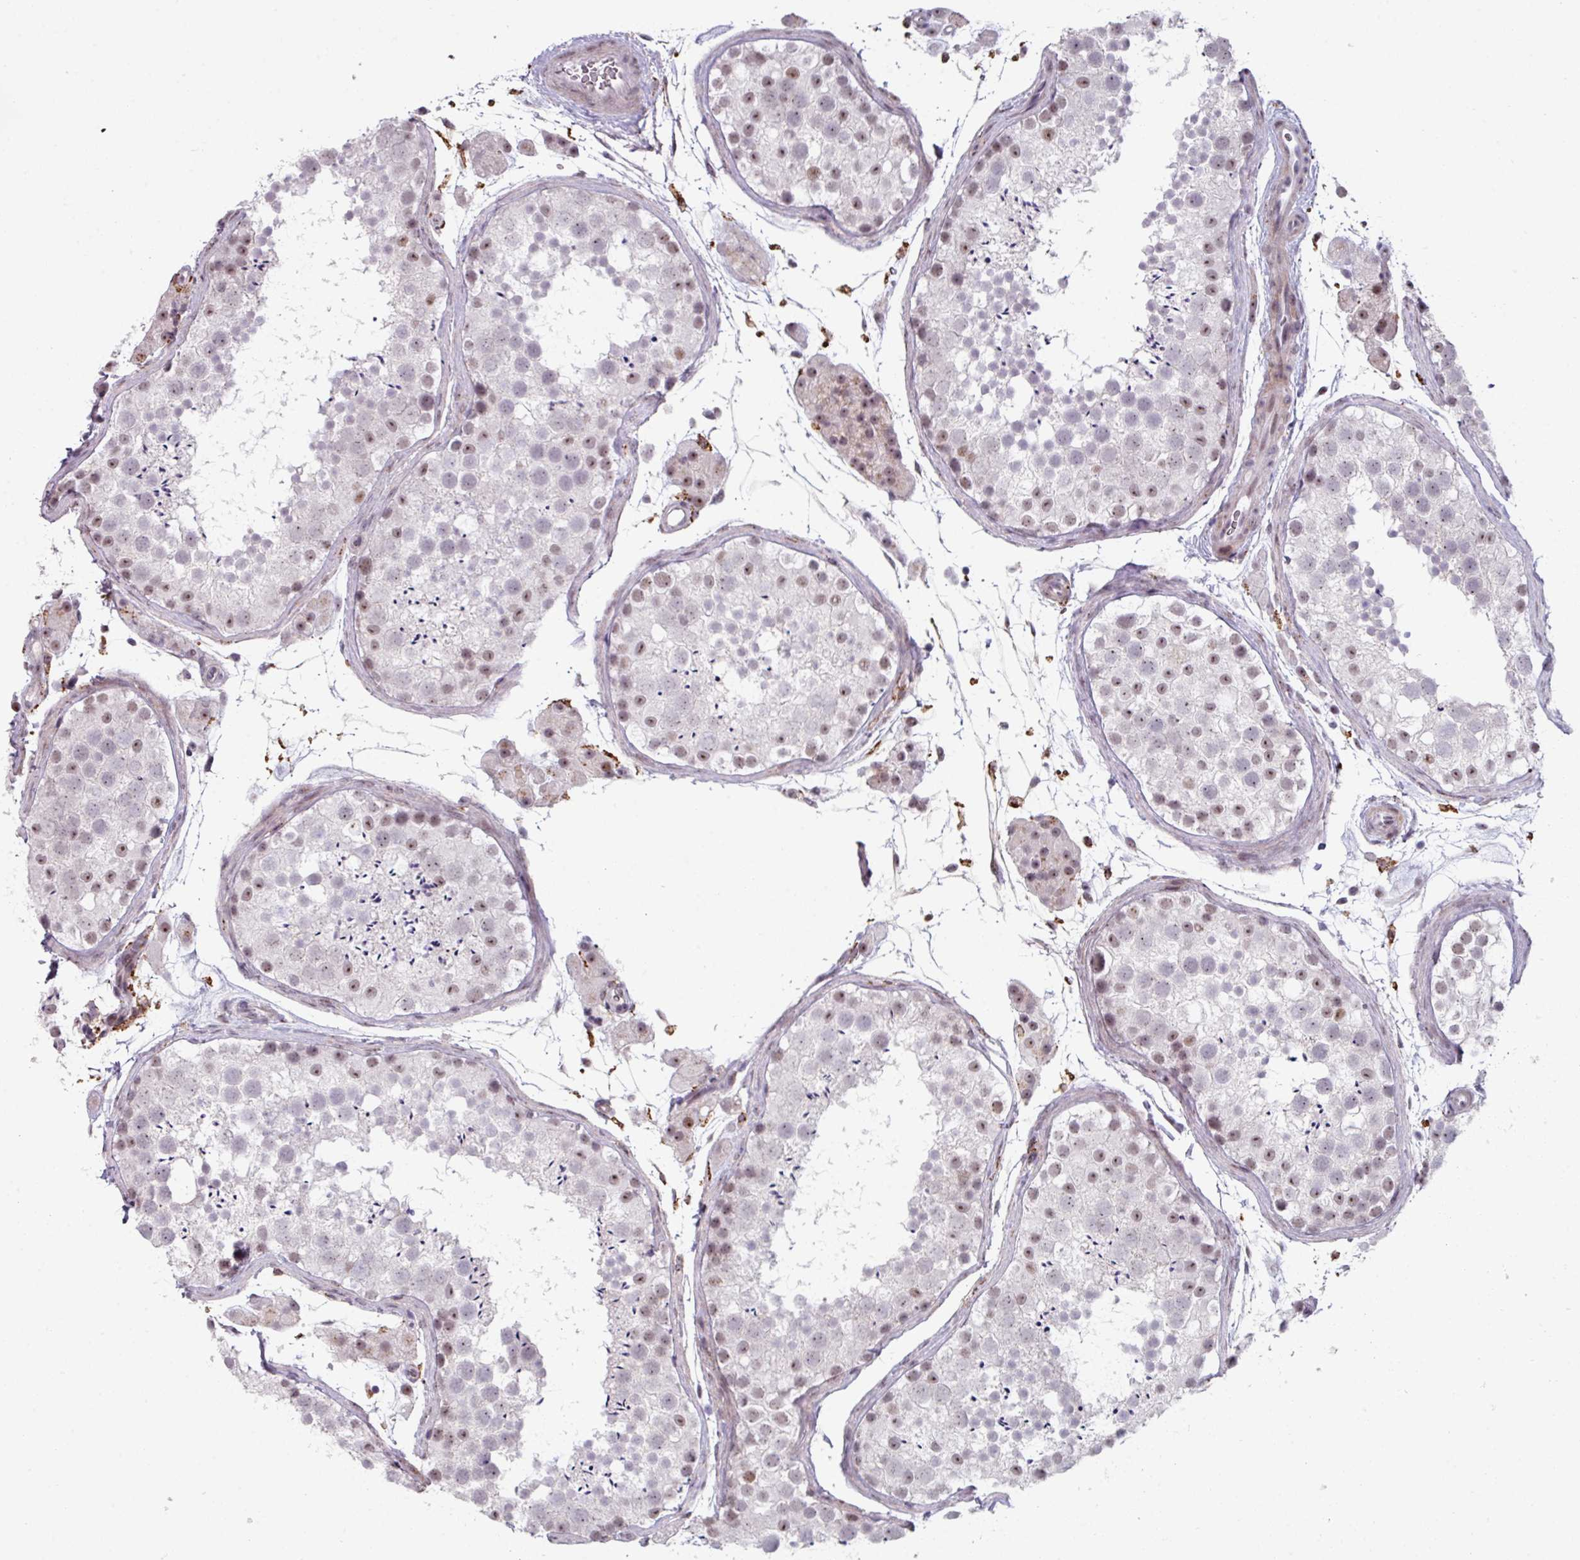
{"staining": {"intensity": "moderate", "quantity": "<25%", "location": "nuclear"}, "tissue": "testis", "cell_type": "Cells in seminiferous ducts", "image_type": "normal", "snomed": [{"axis": "morphology", "description": "Normal tissue, NOS"}, {"axis": "topography", "description": "Testis"}], "caption": "Testis was stained to show a protein in brown. There is low levels of moderate nuclear staining in approximately <25% of cells in seminiferous ducts.", "gene": "BMS1", "patient": {"sex": "male", "age": 41}}